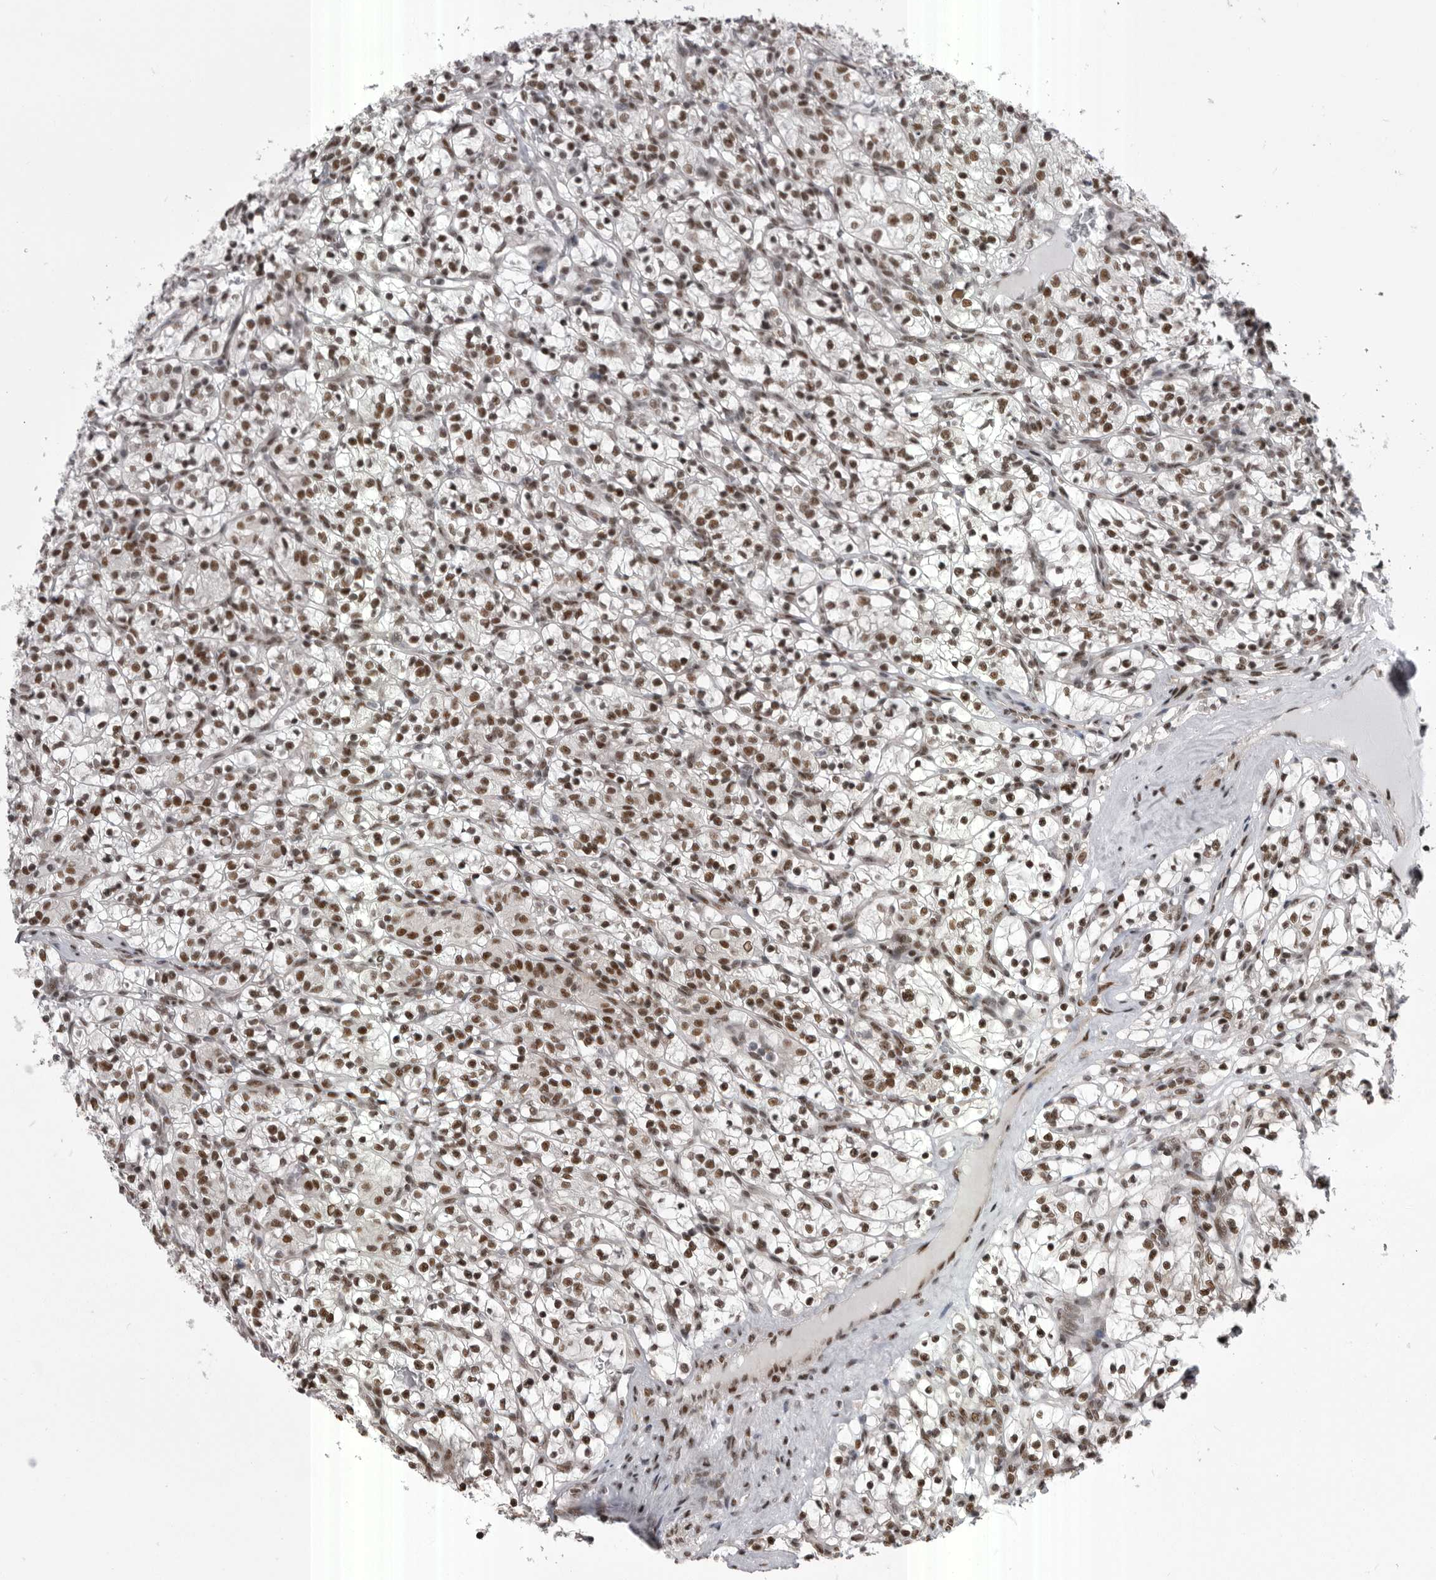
{"staining": {"intensity": "moderate", "quantity": ">75%", "location": "nuclear"}, "tissue": "renal cancer", "cell_type": "Tumor cells", "image_type": "cancer", "snomed": [{"axis": "morphology", "description": "Adenocarcinoma, NOS"}, {"axis": "topography", "description": "Kidney"}], "caption": "Protein staining of renal adenocarcinoma tissue reveals moderate nuclear staining in approximately >75% of tumor cells.", "gene": "MEPCE", "patient": {"sex": "female", "age": 57}}